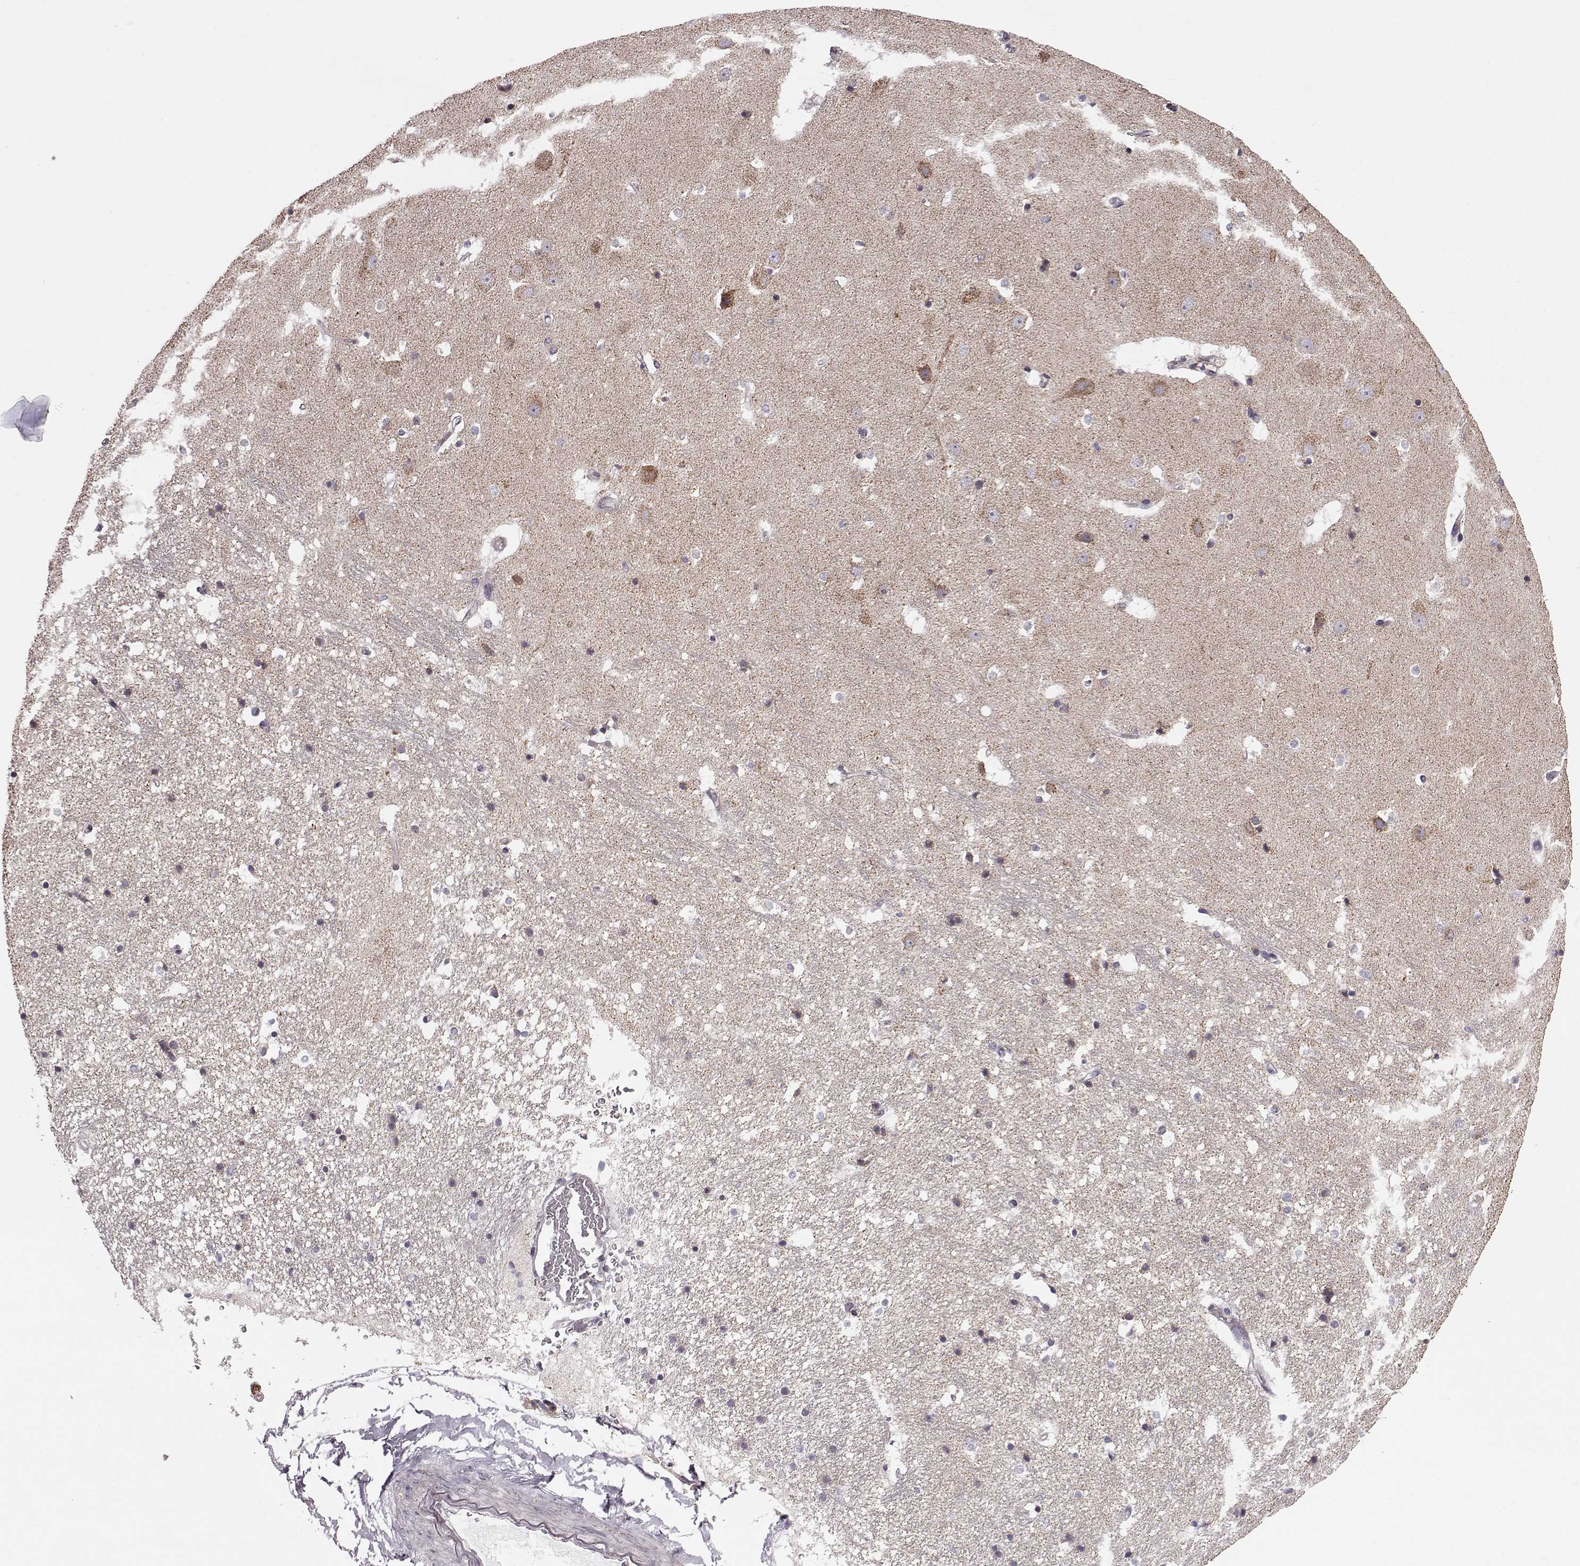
{"staining": {"intensity": "negative", "quantity": "none", "location": "none"}, "tissue": "hippocampus", "cell_type": "Glial cells", "image_type": "normal", "snomed": [{"axis": "morphology", "description": "Normal tissue, NOS"}, {"axis": "topography", "description": "Hippocampus"}], "caption": "DAB immunohistochemical staining of unremarkable human hippocampus displays no significant positivity in glial cells. (DAB (3,3'-diaminobenzidine) immunohistochemistry, high magnification).", "gene": "FAM8A1", "patient": {"sex": "male", "age": 44}}